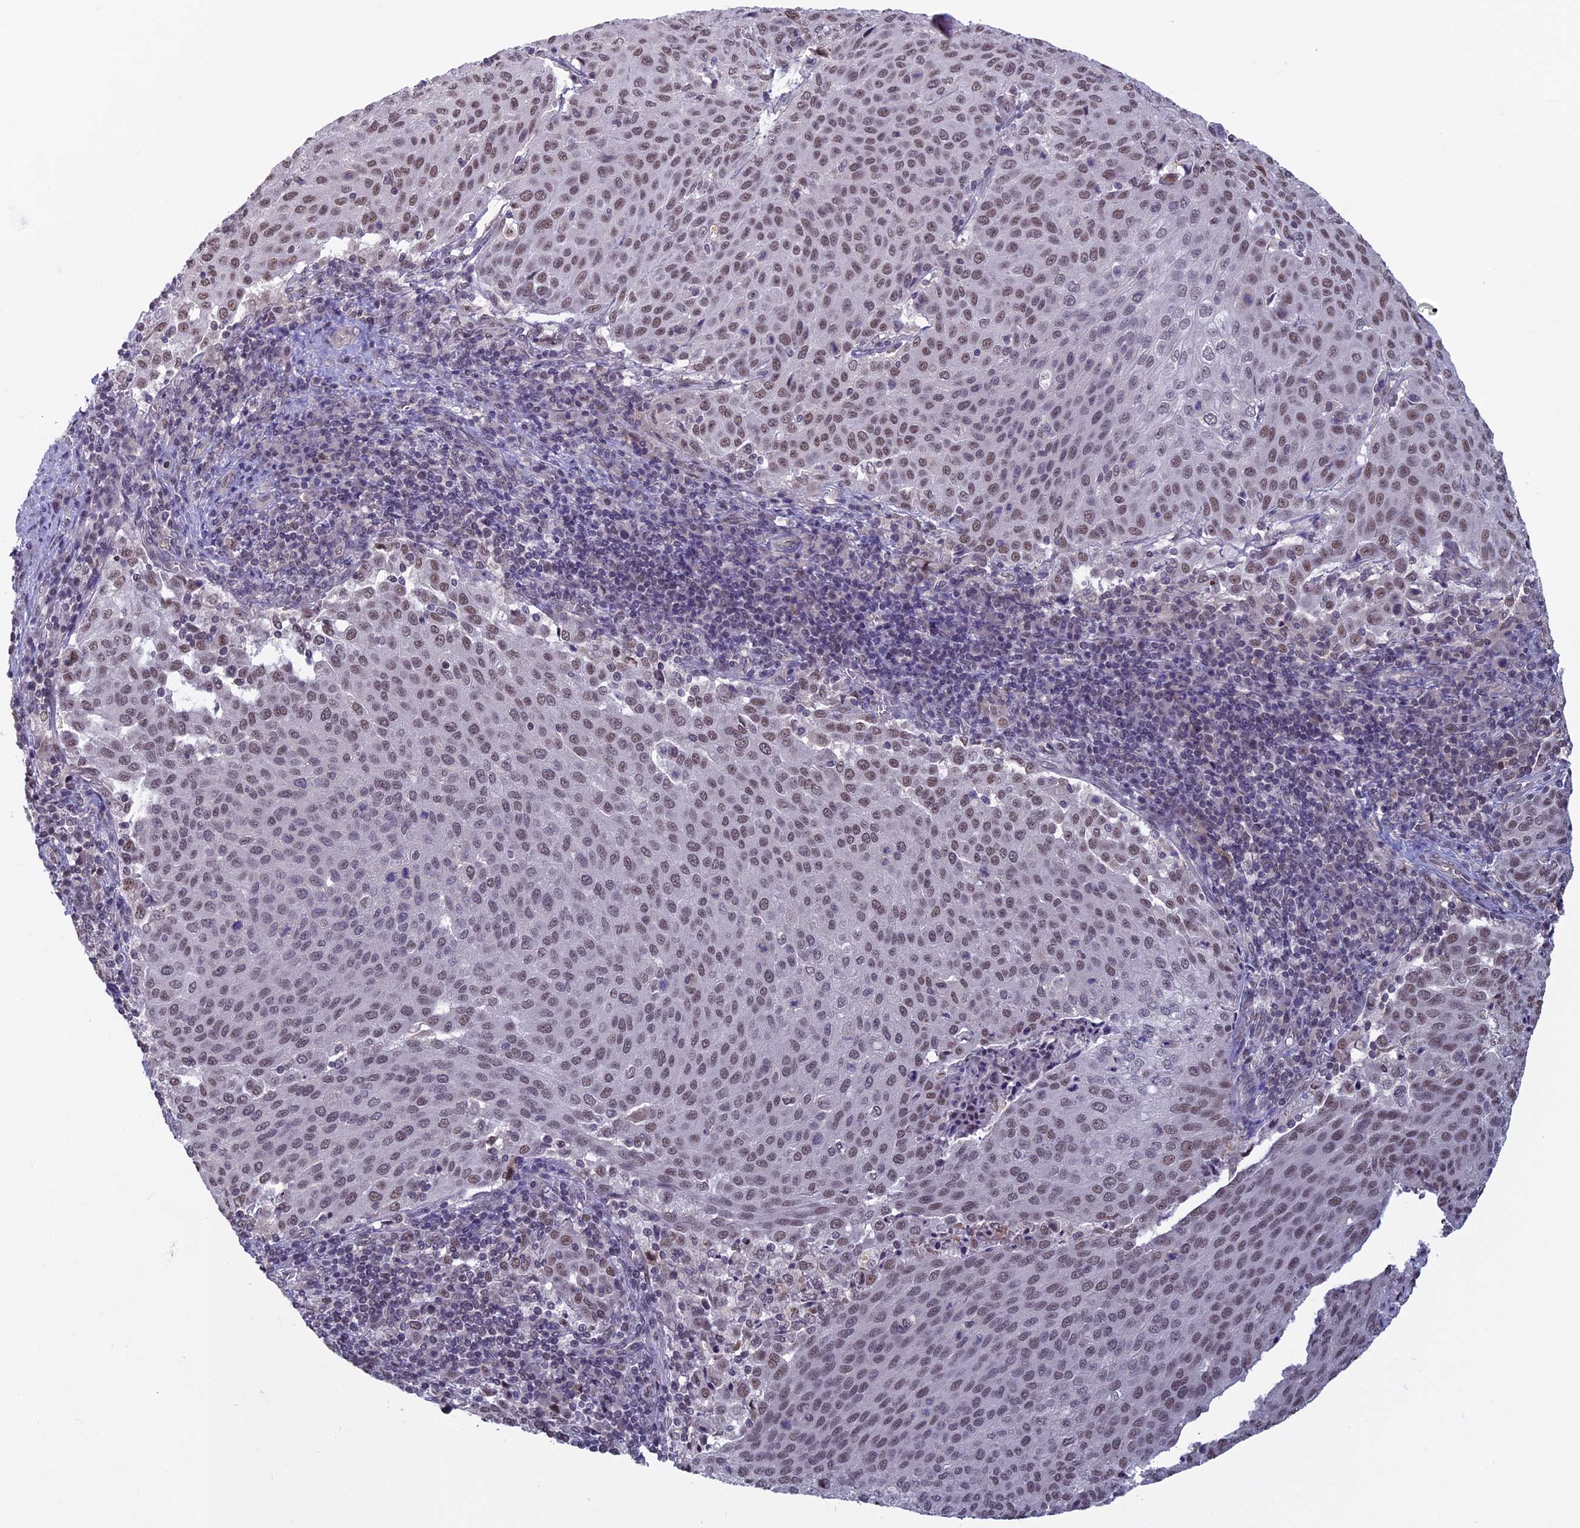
{"staining": {"intensity": "weak", "quantity": ">75%", "location": "nuclear"}, "tissue": "cervical cancer", "cell_type": "Tumor cells", "image_type": "cancer", "snomed": [{"axis": "morphology", "description": "Squamous cell carcinoma, NOS"}, {"axis": "topography", "description": "Cervix"}], "caption": "High-power microscopy captured an immunohistochemistry (IHC) image of cervical cancer (squamous cell carcinoma), revealing weak nuclear staining in approximately >75% of tumor cells.", "gene": "SPIRE1", "patient": {"sex": "female", "age": 46}}